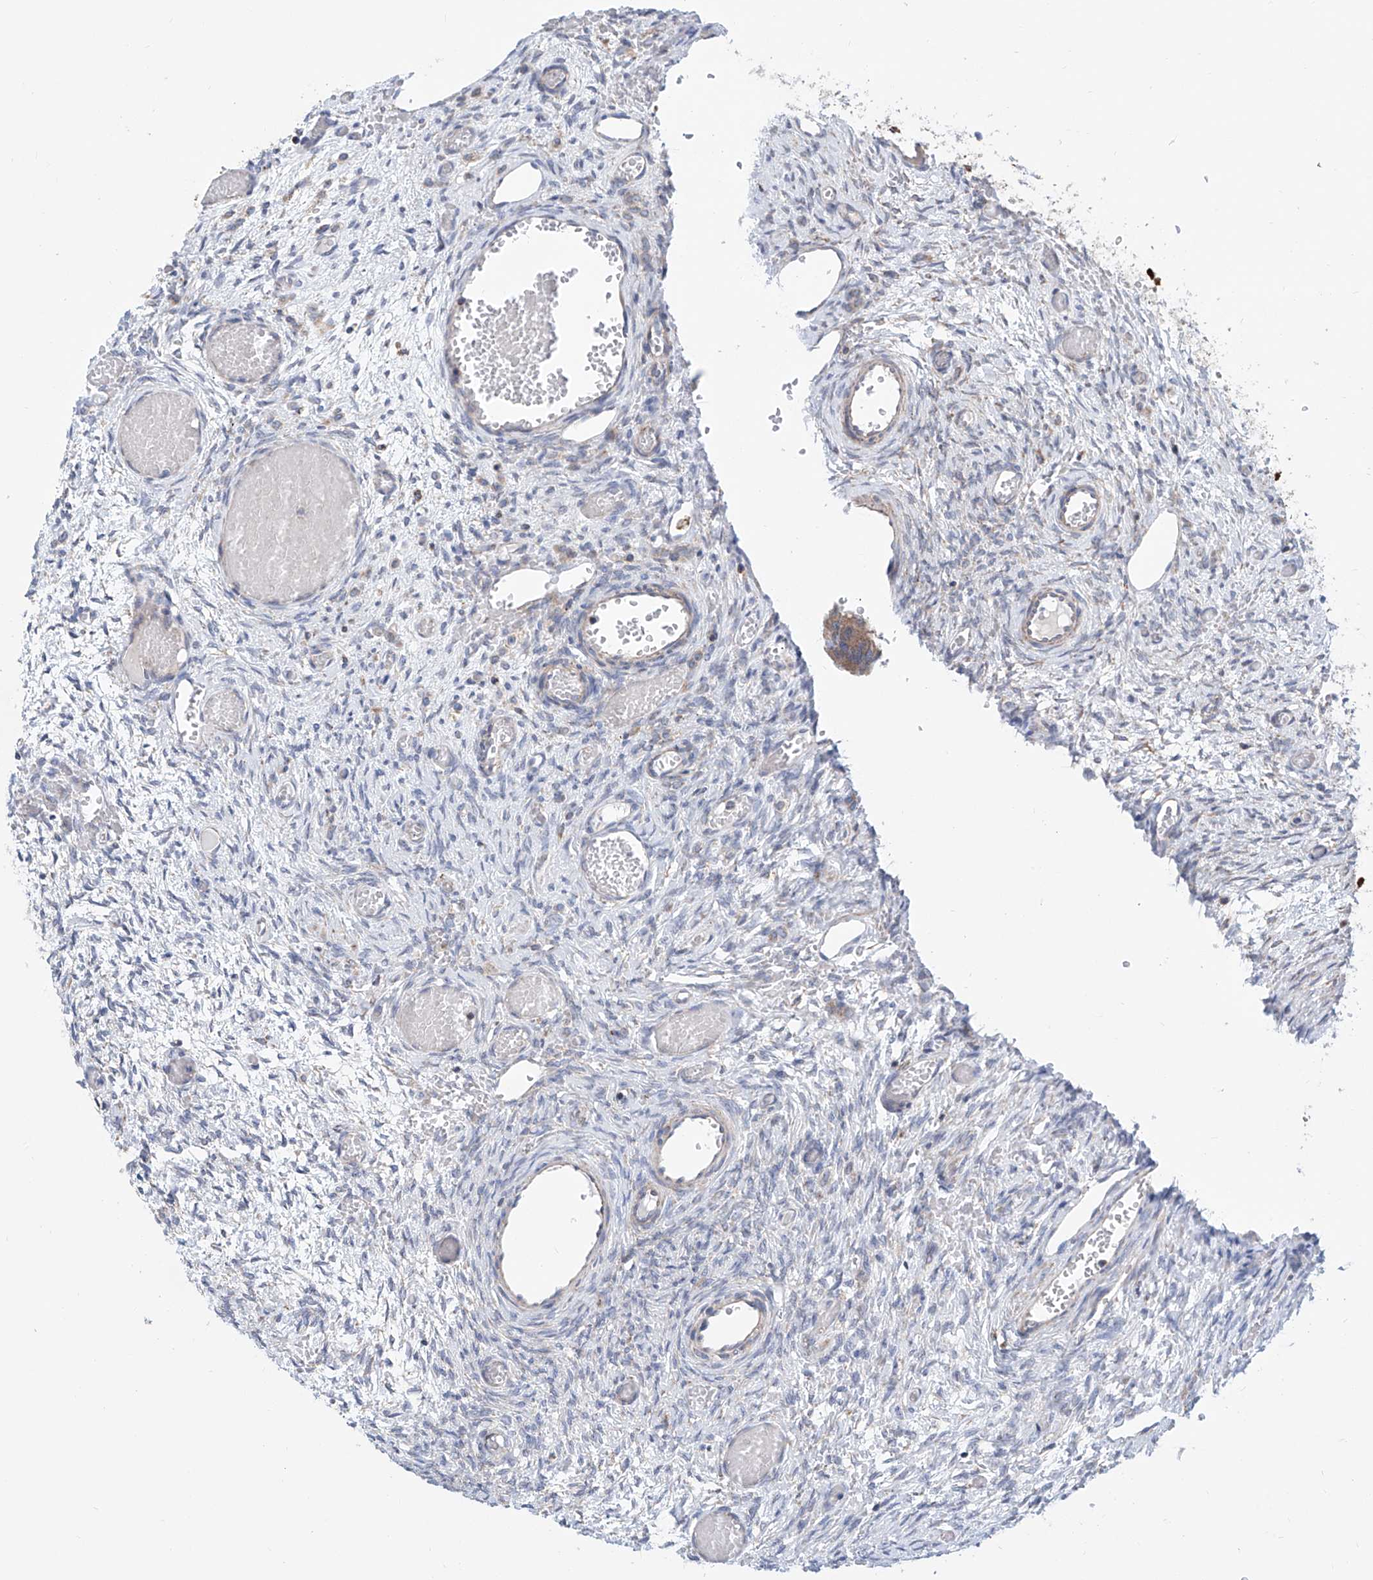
{"staining": {"intensity": "negative", "quantity": "none", "location": "none"}, "tissue": "ovary", "cell_type": "Ovarian stroma cells", "image_type": "normal", "snomed": [{"axis": "morphology", "description": "Adenocarcinoma, NOS"}, {"axis": "topography", "description": "Endometrium"}], "caption": "Ovarian stroma cells are negative for protein expression in normal human ovary. Brightfield microscopy of IHC stained with DAB (3,3'-diaminobenzidine) (brown) and hematoxylin (blue), captured at high magnification.", "gene": "MAD2L1", "patient": {"sex": "female", "age": 32}}